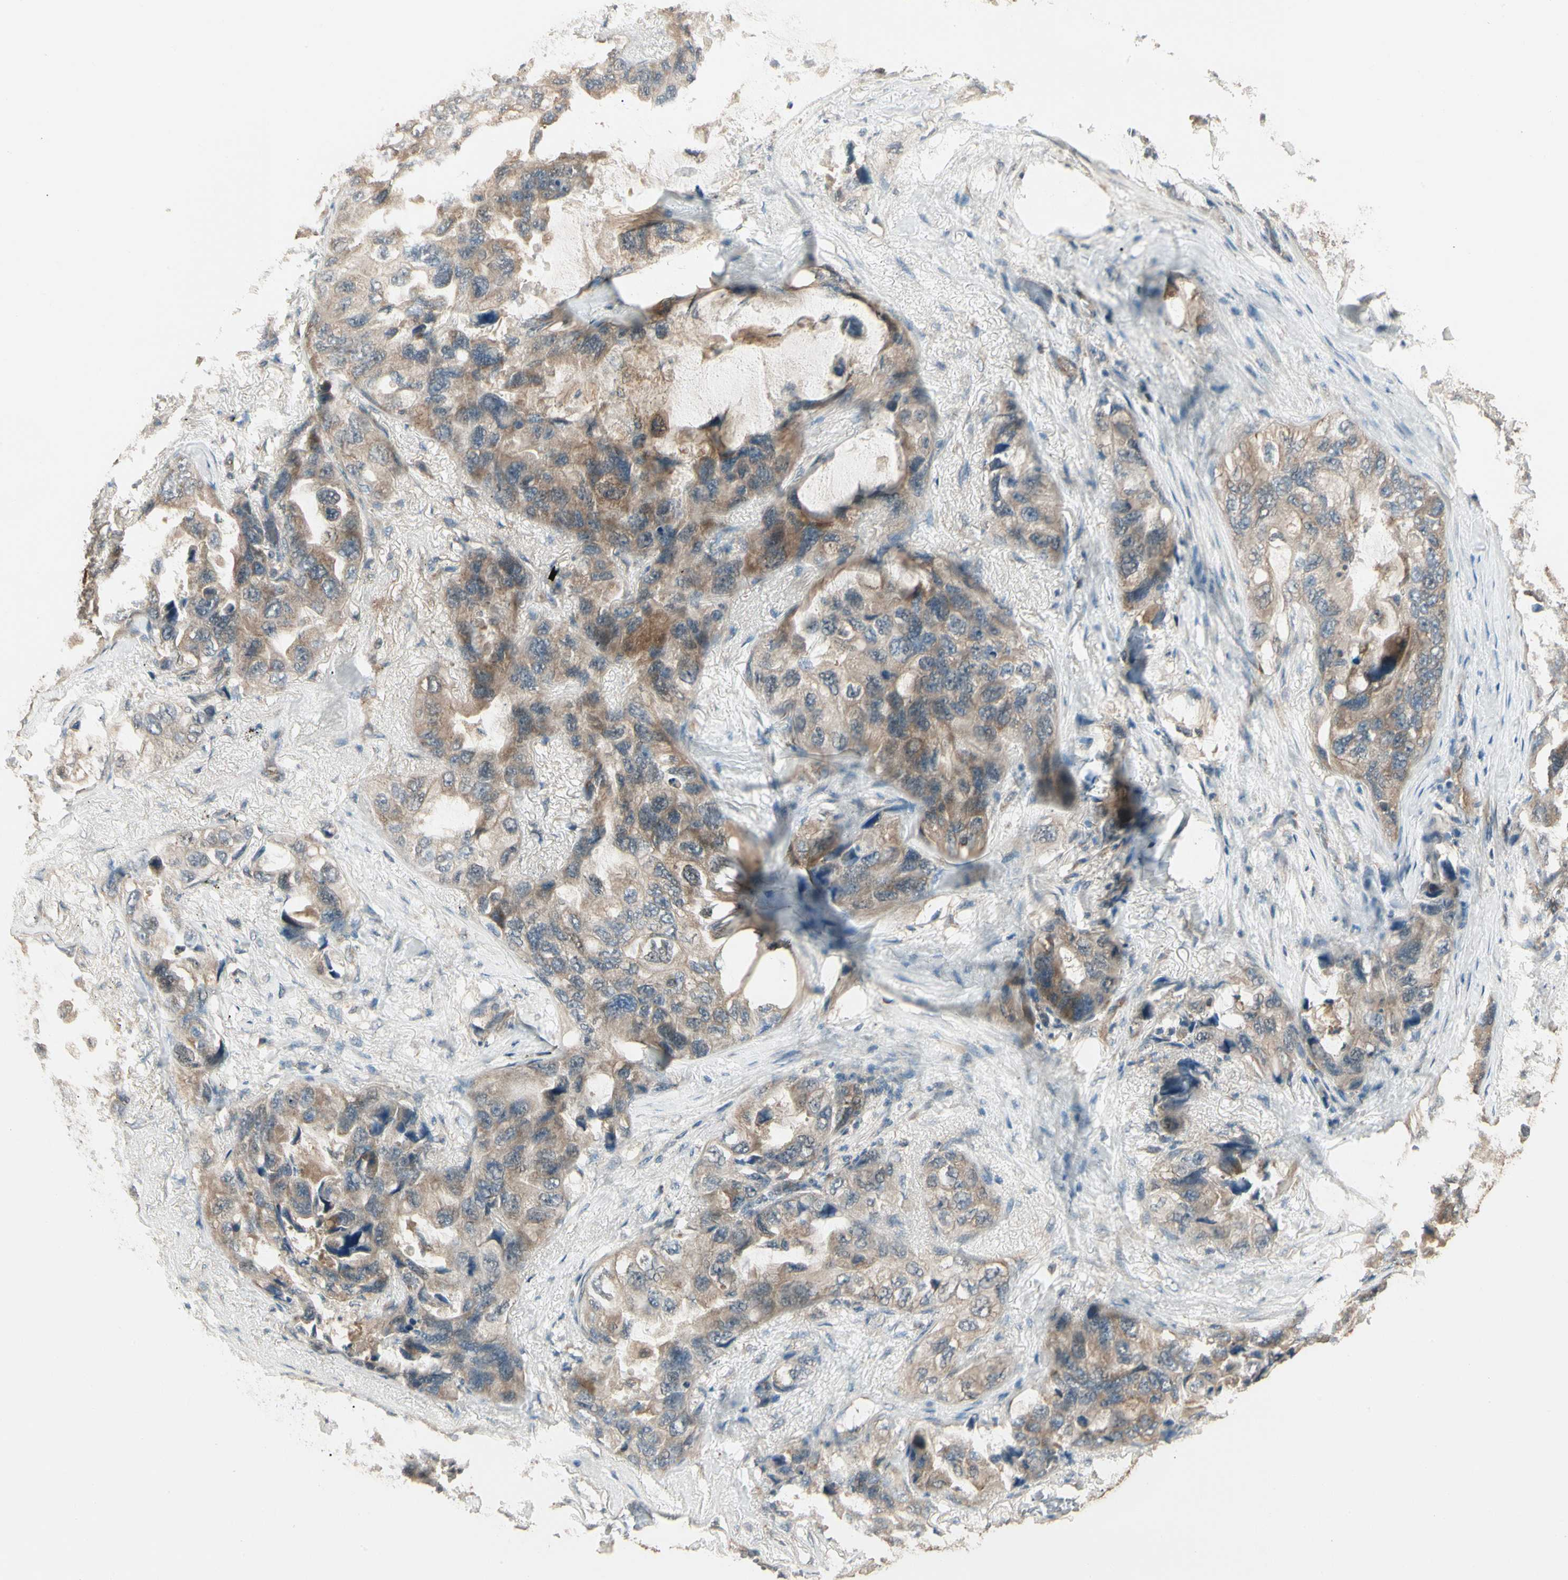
{"staining": {"intensity": "moderate", "quantity": ">75%", "location": "cytoplasmic/membranous"}, "tissue": "lung cancer", "cell_type": "Tumor cells", "image_type": "cancer", "snomed": [{"axis": "morphology", "description": "Squamous cell carcinoma, NOS"}, {"axis": "topography", "description": "Lung"}], "caption": "Lung squamous cell carcinoma tissue reveals moderate cytoplasmic/membranous staining in about >75% of tumor cells", "gene": "CCT7", "patient": {"sex": "female", "age": 73}}